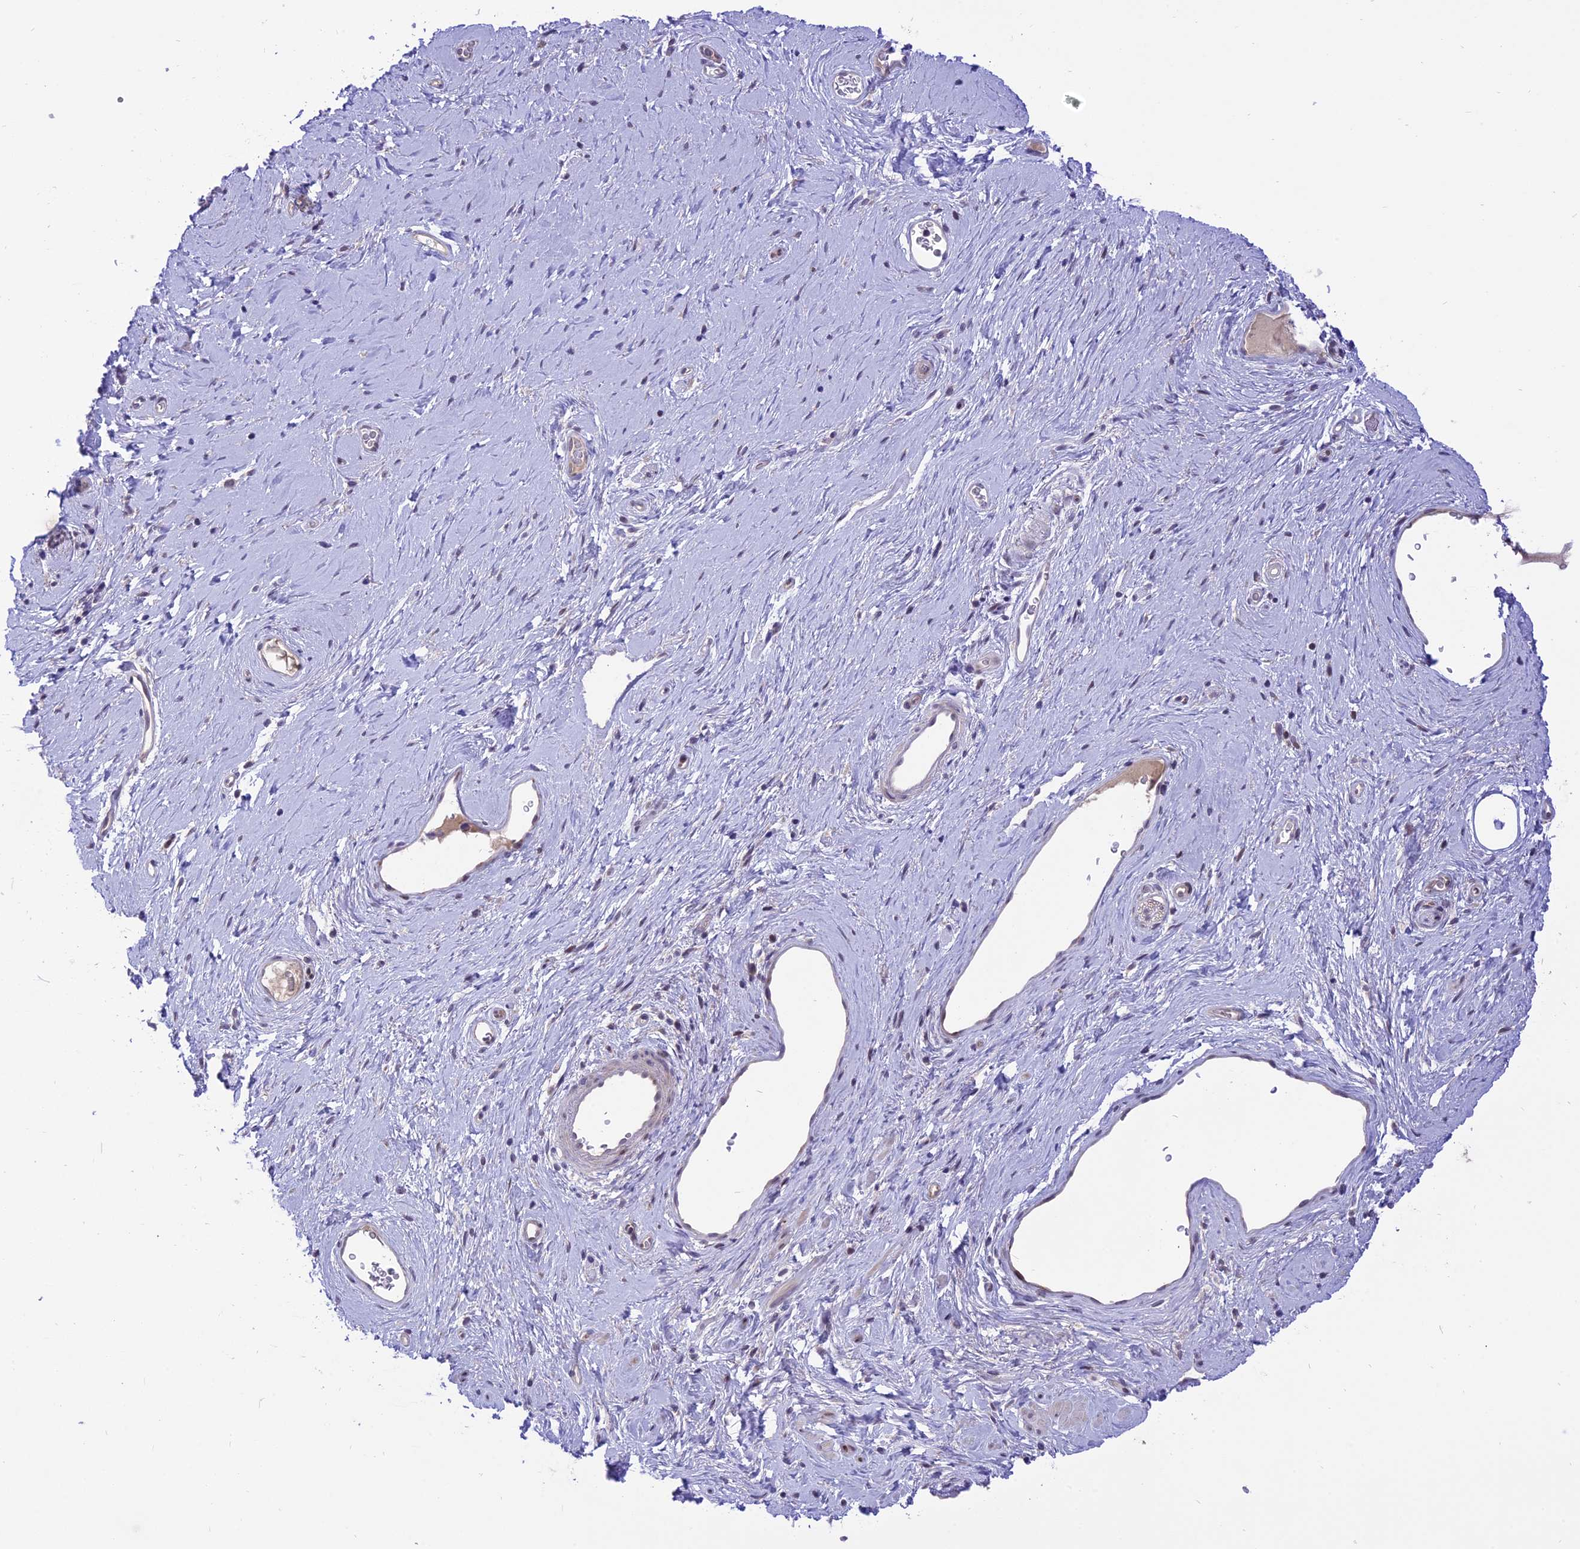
{"staining": {"intensity": "negative", "quantity": "none", "location": "none"}, "tissue": "adipose tissue", "cell_type": "Adipocytes", "image_type": "normal", "snomed": [{"axis": "morphology", "description": "Normal tissue, NOS"}, {"axis": "morphology", "description": "Adenocarcinoma, NOS"}, {"axis": "topography", "description": "Rectum"}, {"axis": "topography", "description": "Vagina"}, {"axis": "topography", "description": "Peripheral nerve tissue"}], "caption": "Adipocytes are negative for protein expression in normal human adipose tissue. (DAB immunohistochemistry (IHC) with hematoxylin counter stain).", "gene": "ZNF837", "patient": {"sex": "female", "age": 71}}